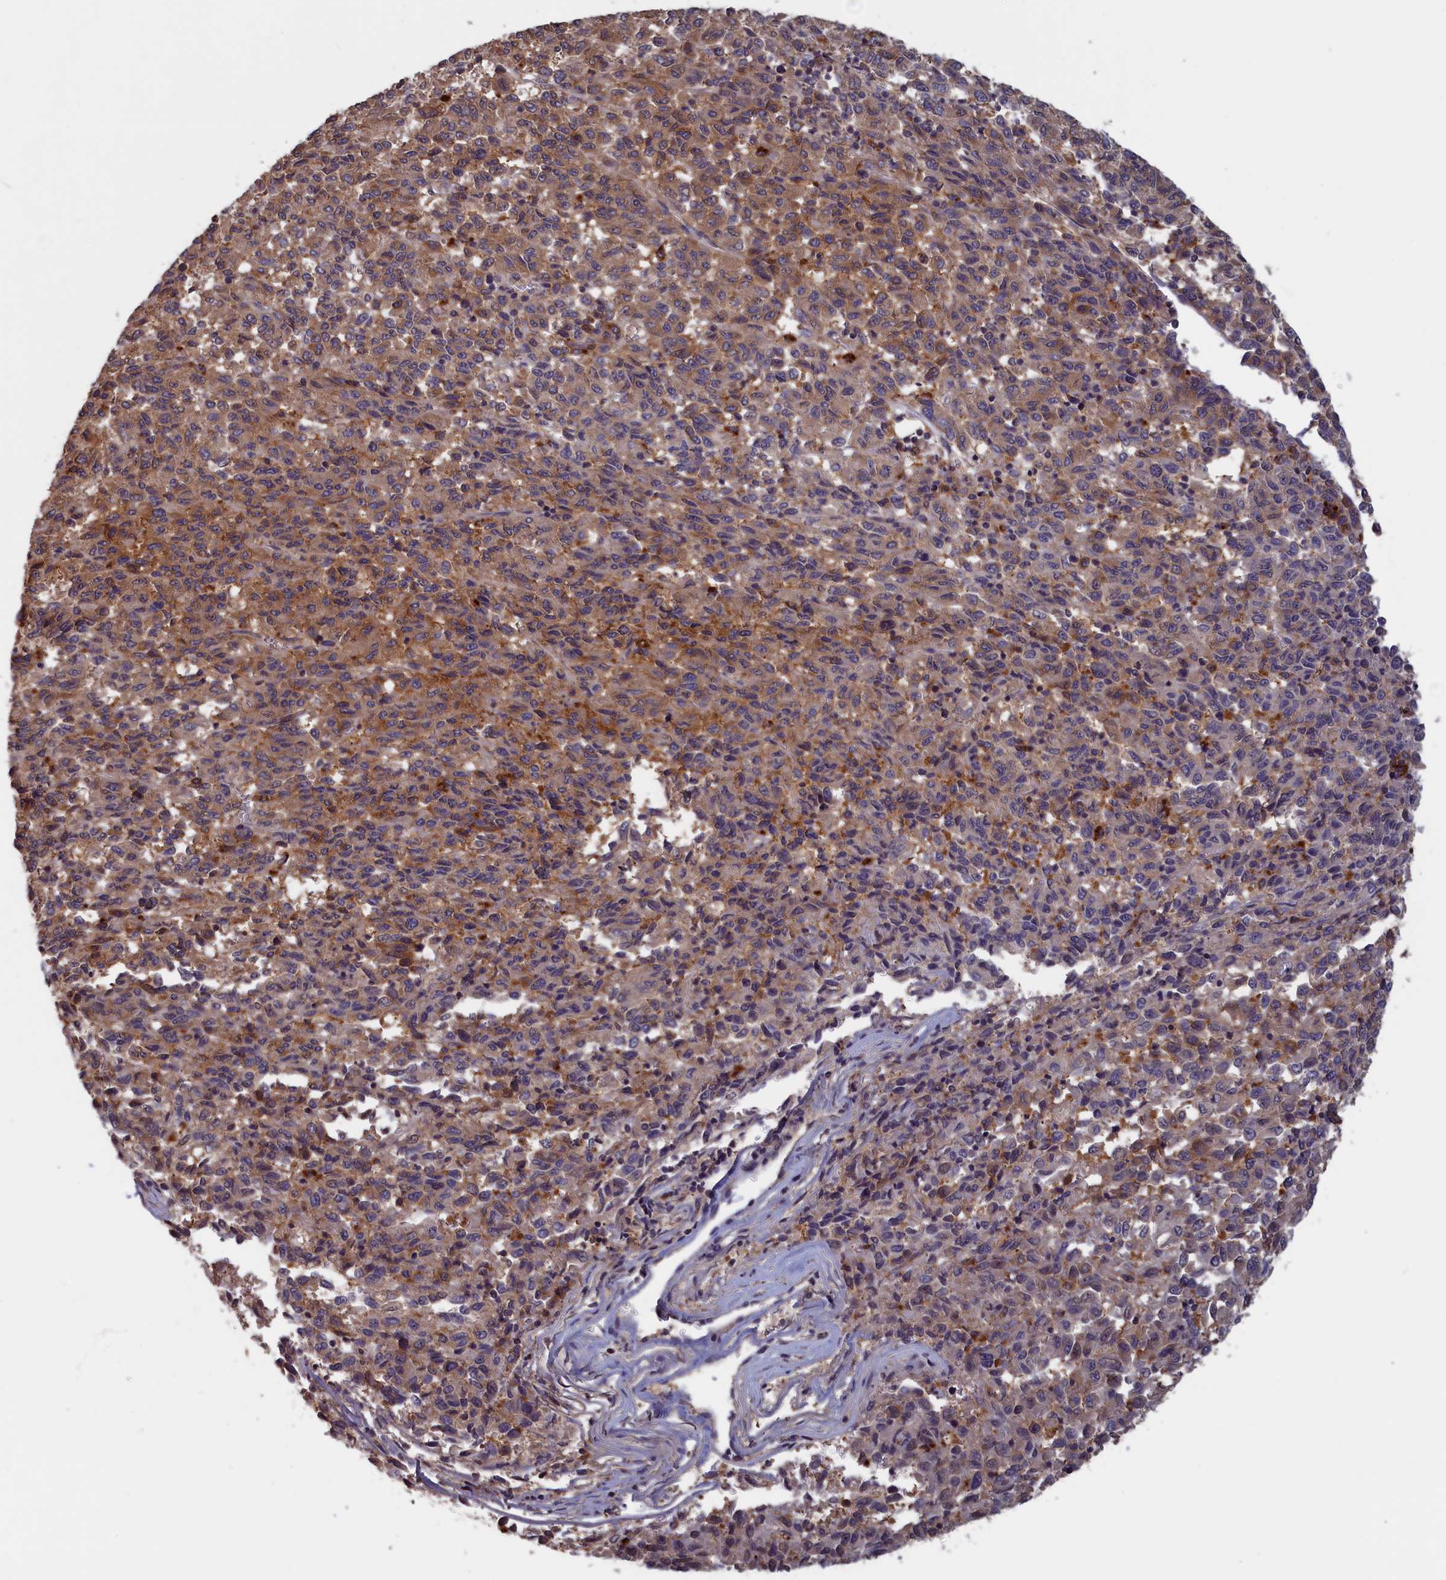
{"staining": {"intensity": "moderate", "quantity": ">75%", "location": "cytoplasmic/membranous"}, "tissue": "melanoma", "cell_type": "Tumor cells", "image_type": "cancer", "snomed": [{"axis": "morphology", "description": "Malignant melanoma, Metastatic site"}, {"axis": "topography", "description": "Lung"}], "caption": "Tumor cells show moderate cytoplasmic/membranous staining in about >75% of cells in malignant melanoma (metastatic site).", "gene": "CACTIN", "patient": {"sex": "male", "age": 64}}